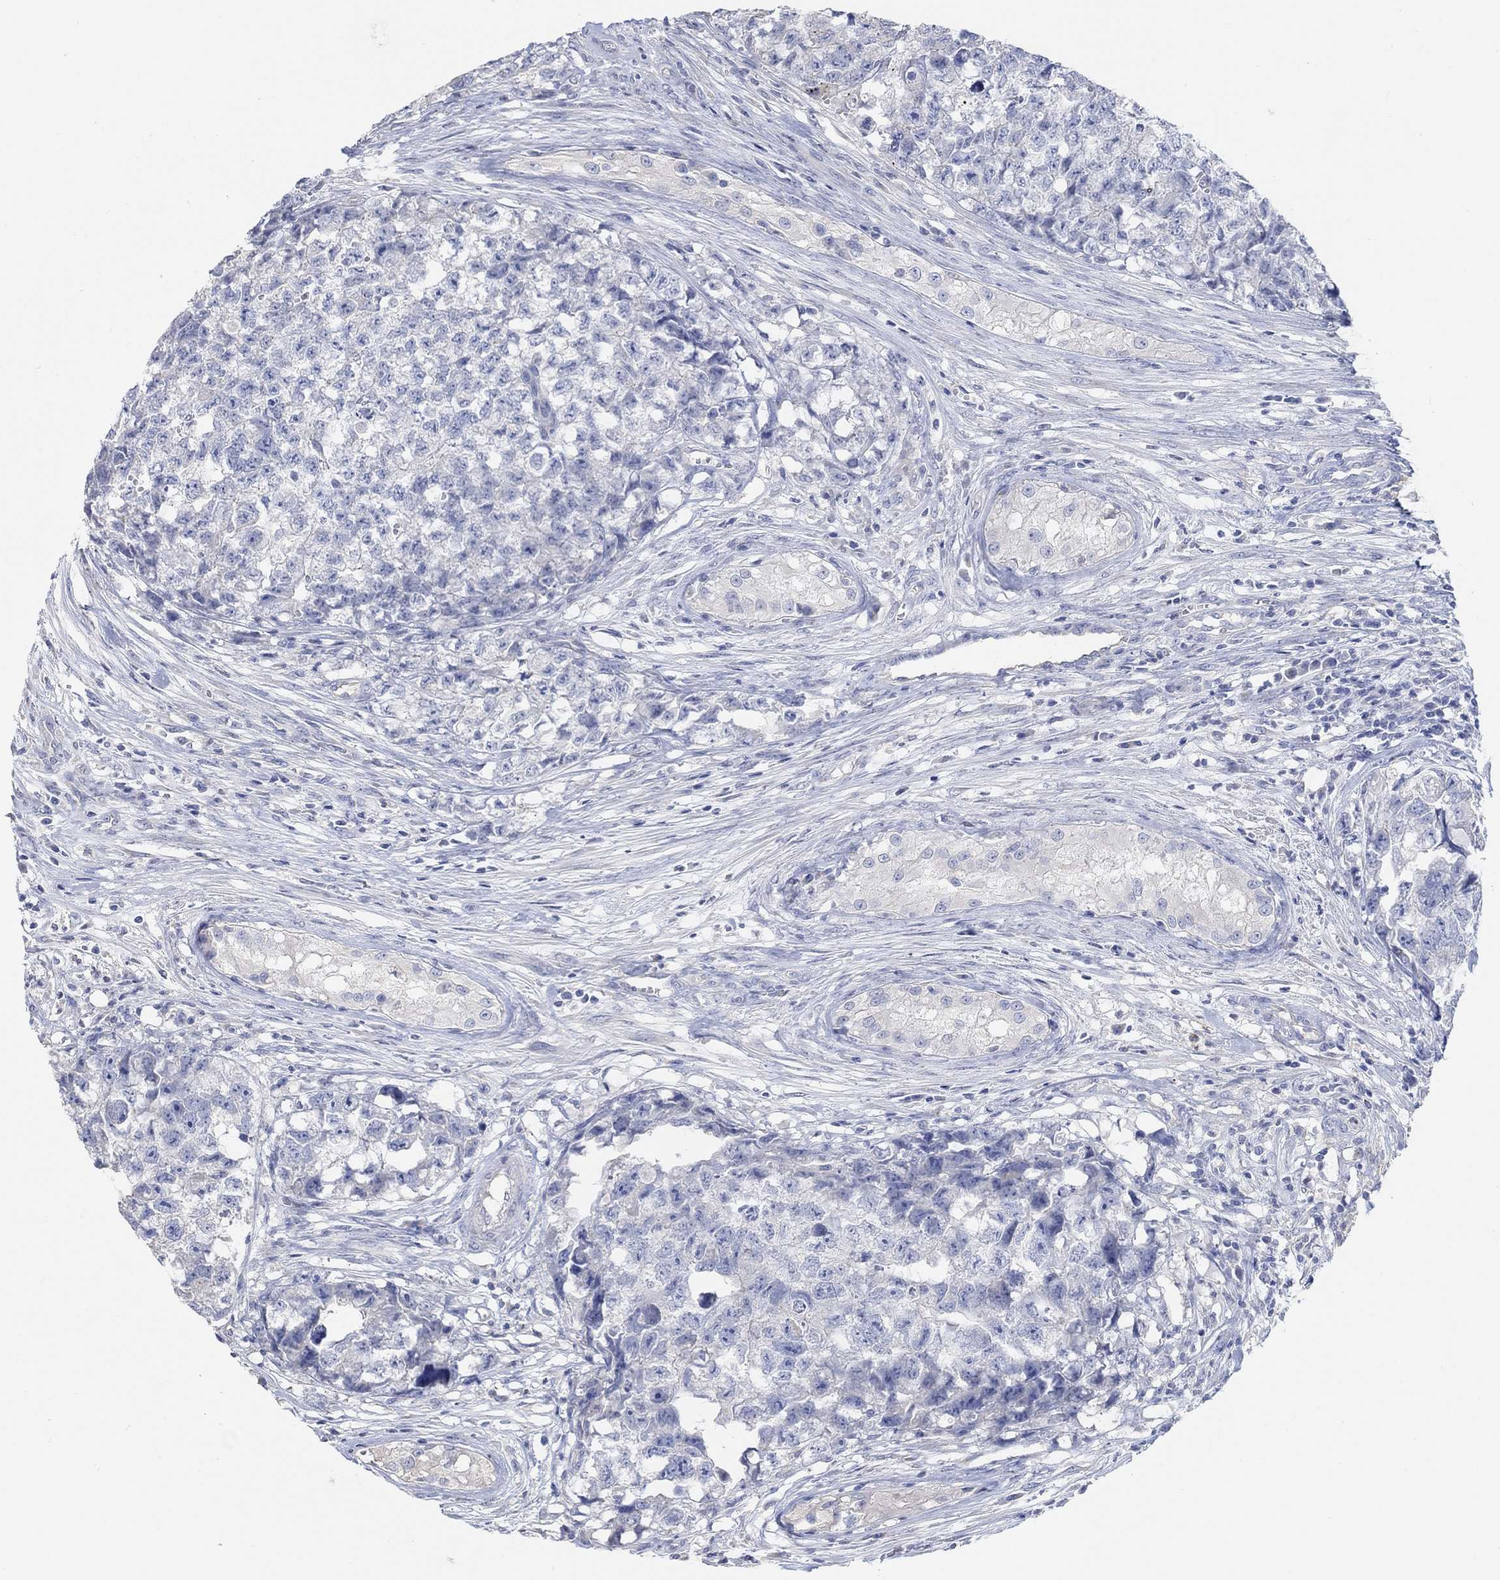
{"staining": {"intensity": "negative", "quantity": "none", "location": "none"}, "tissue": "testis cancer", "cell_type": "Tumor cells", "image_type": "cancer", "snomed": [{"axis": "morphology", "description": "Seminoma, NOS"}, {"axis": "morphology", "description": "Carcinoma, Embryonal, NOS"}, {"axis": "topography", "description": "Testis"}], "caption": "Tumor cells are negative for protein expression in human testis embryonal carcinoma. (DAB (3,3'-diaminobenzidine) IHC visualized using brightfield microscopy, high magnification).", "gene": "NLRP14", "patient": {"sex": "male", "age": 22}}